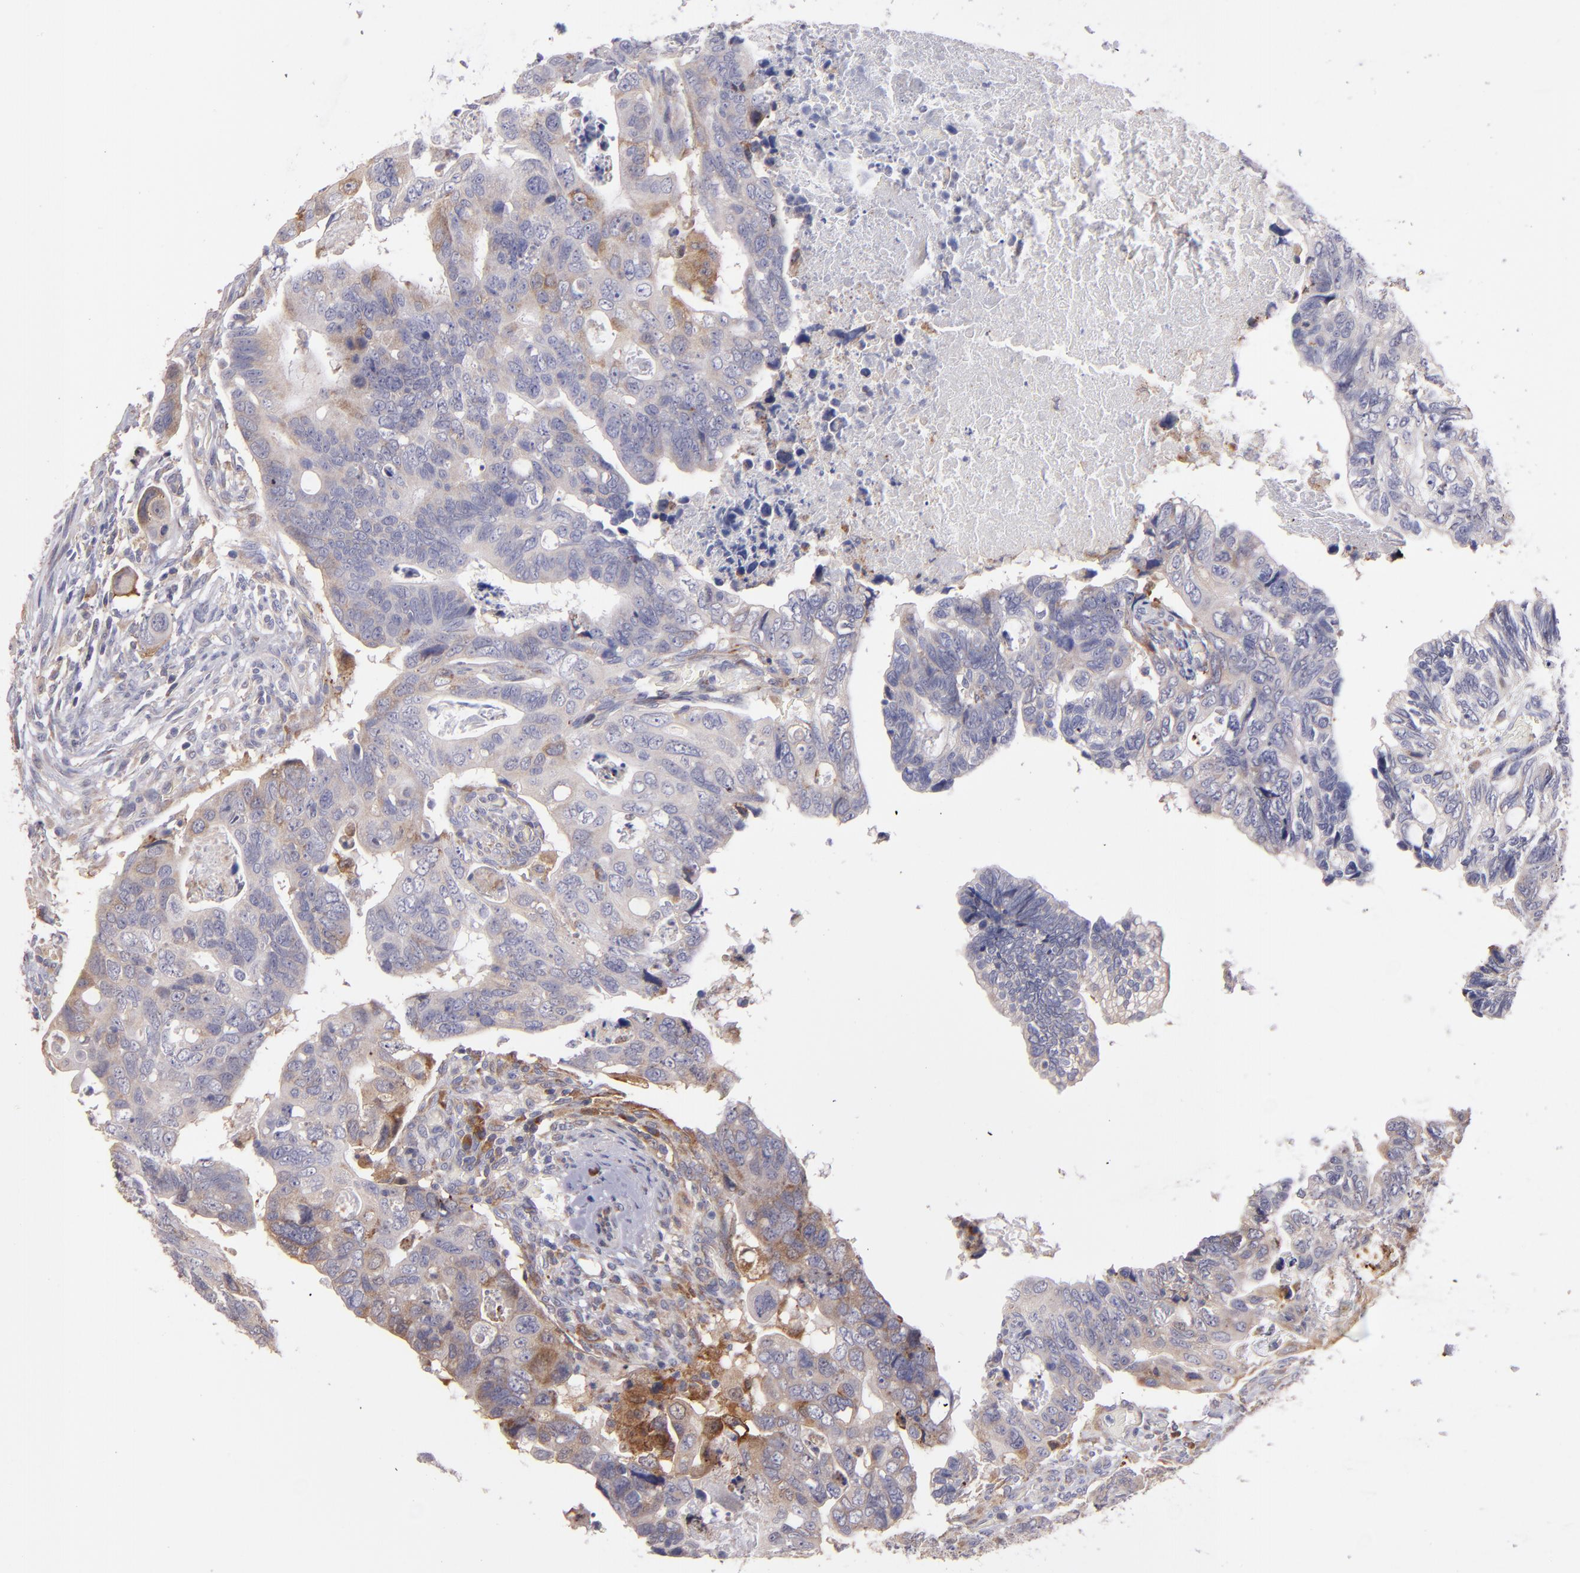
{"staining": {"intensity": "weak", "quantity": ">75%", "location": "cytoplasmic/membranous"}, "tissue": "colorectal cancer", "cell_type": "Tumor cells", "image_type": "cancer", "snomed": [{"axis": "morphology", "description": "Adenocarcinoma, NOS"}, {"axis": "topography", "description": "Rectum"}], "caption": "Human adenocarcinoma (colorectal) stained for a protein (brown) demonstrates weak cytoplasmic/membranous positive positivity in approximately >75% of tumor cells.", "gene": "IFIH1", "patient": {"sex": "male", "age": 53}}